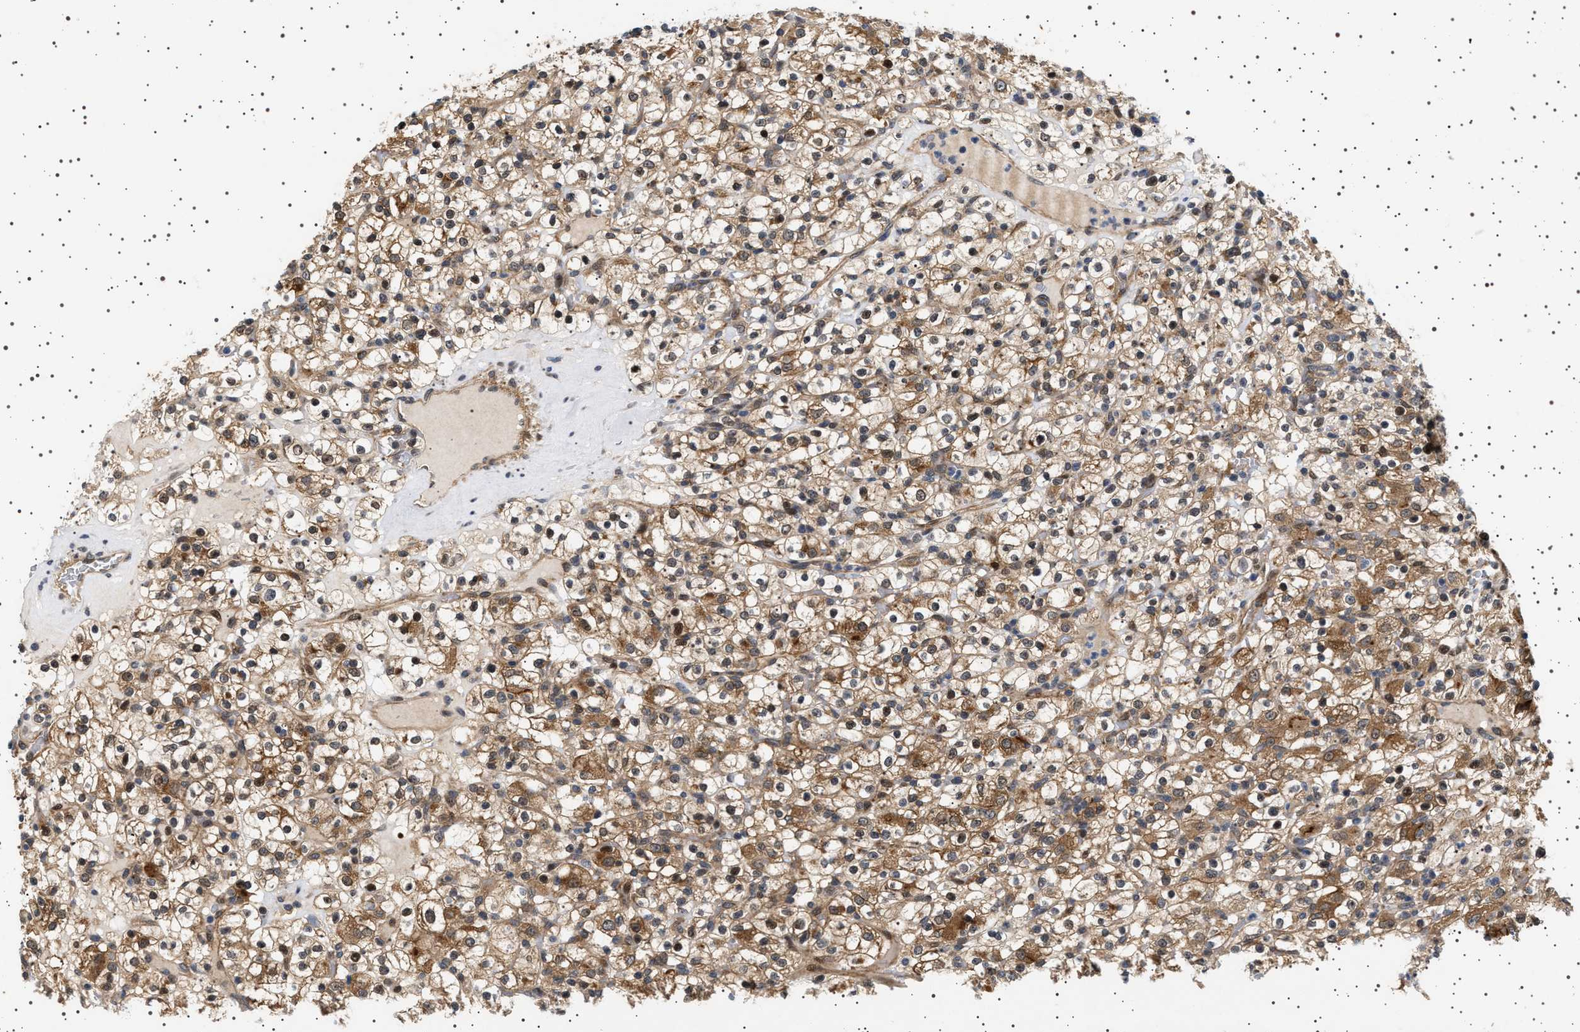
{"staining": {"intensity": "moderate", "quantity": ">75%", "location": "cytoplasmic/membranous,nuclear"}, "tissue": "renal cancer", "cell_type": "Tumor cells", "image_type": "cancer", "snomed": [{"axis": "morphology", "description": "Normal tissue, NOS"}, {"axis": "morphology", "description": "Adenocarcinoma, NOS"}, {"axis": "topography", "description": "Kidney"}], "caption": "Brown immunohistochemical staining in human adenocarcinoma (renal) exhibits moderate cytoplasmic/membranous and nuclear positivity in approximately >75% of tumor cells.", "gene": "BAG3", "patient": {"sex": "female", "age": 72}}